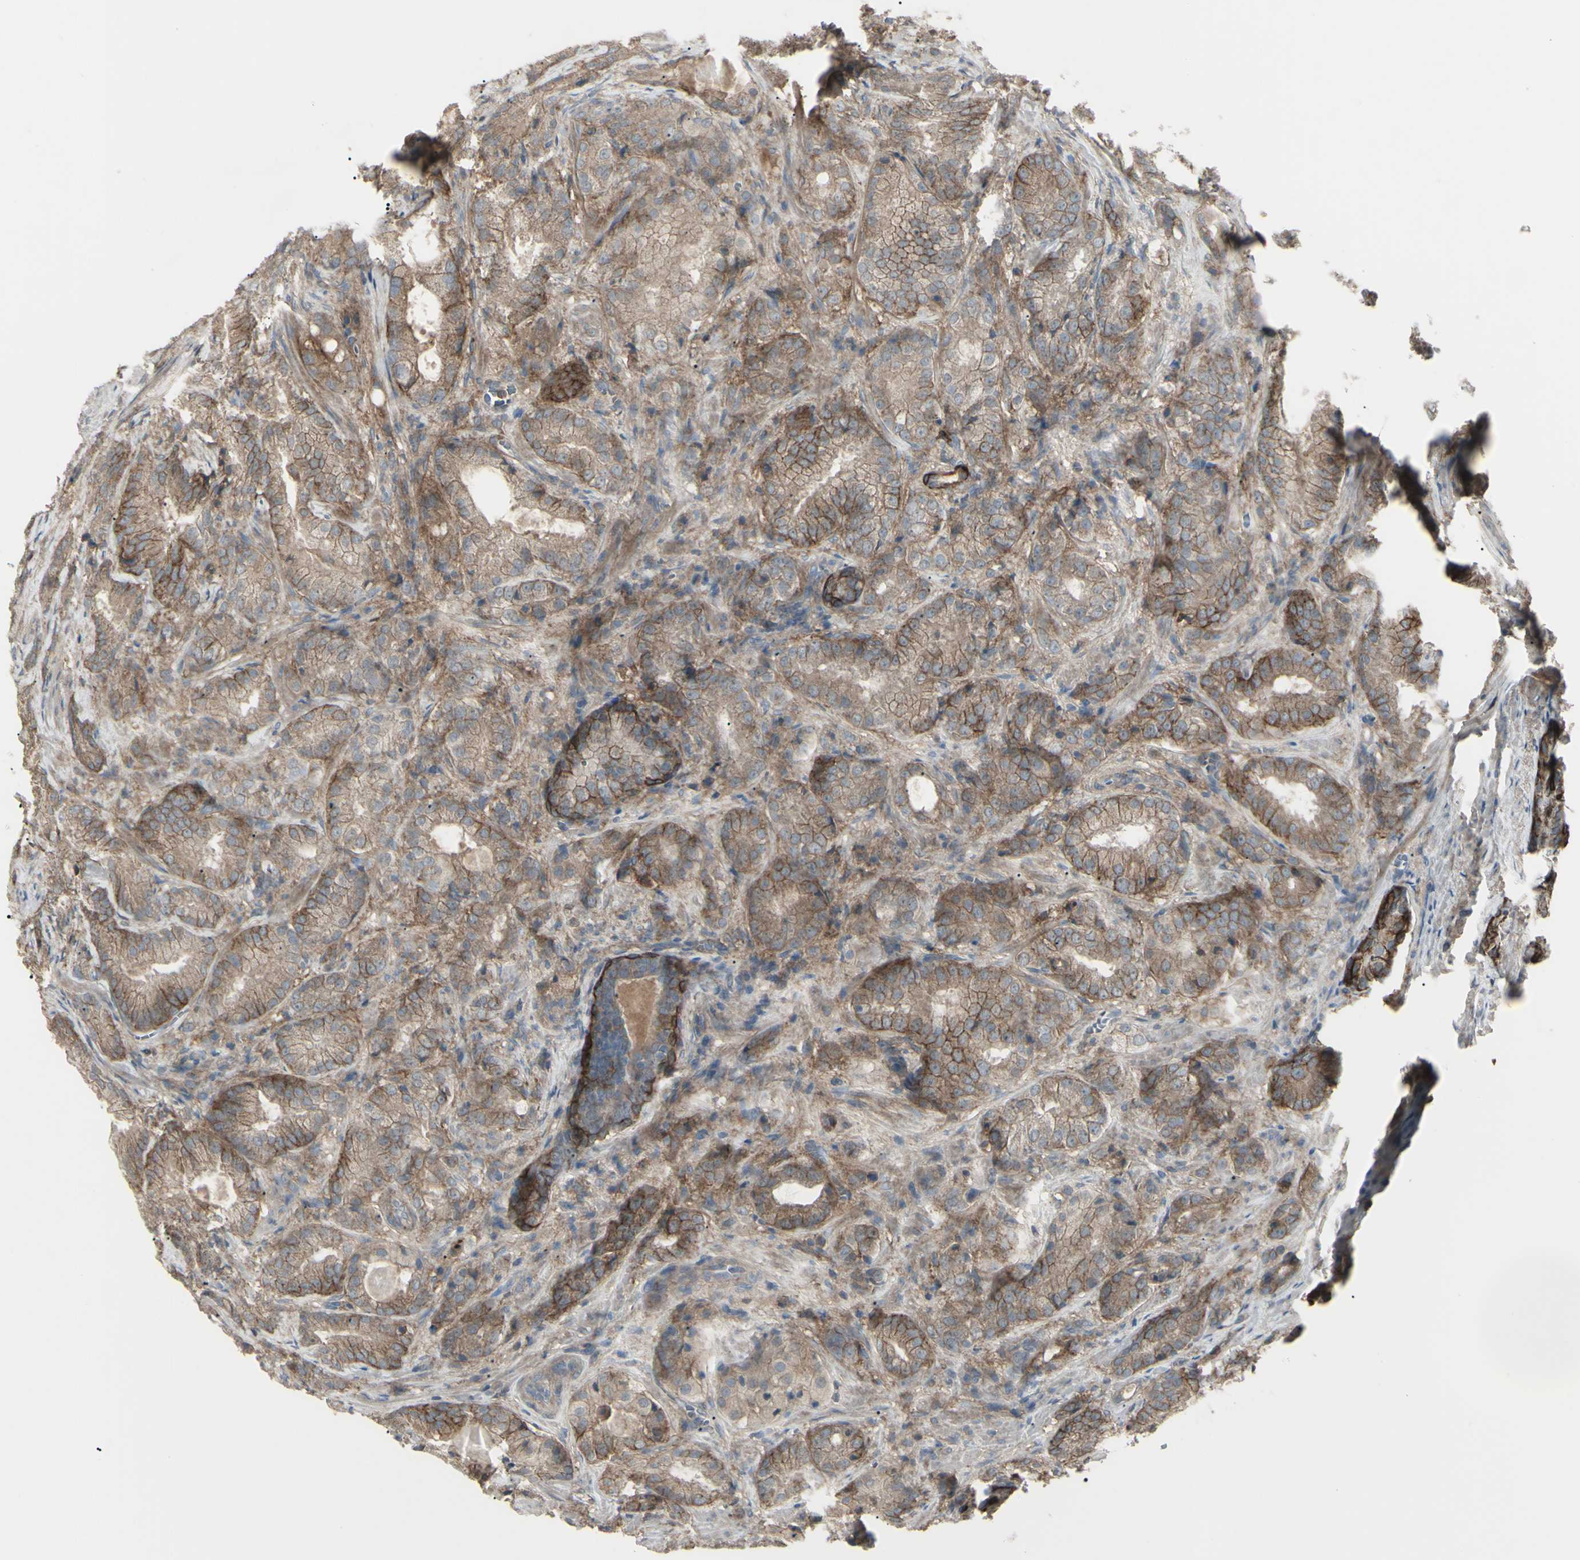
{"staining": {"intensity": "moderate", "quantity": "25%-75%", "location": "cytoplasmic/membranous"}, "tissue": "prostate cancer", "cell_type": "Tumor cells", "image_type": "cancer", "snomed": [{"axis": "morphology", "description": "Adenocarcinoma, High grade"}, {"axis": "topography", "description": "Prostate"}], "caption": "Tumor cells show medium levels of moderate cytoplasmic/membranous expression in approximately 25%-75% of cells in prostate cancer.", "gene": "CD276", "patient": {"sex": "male", "age": 64}}